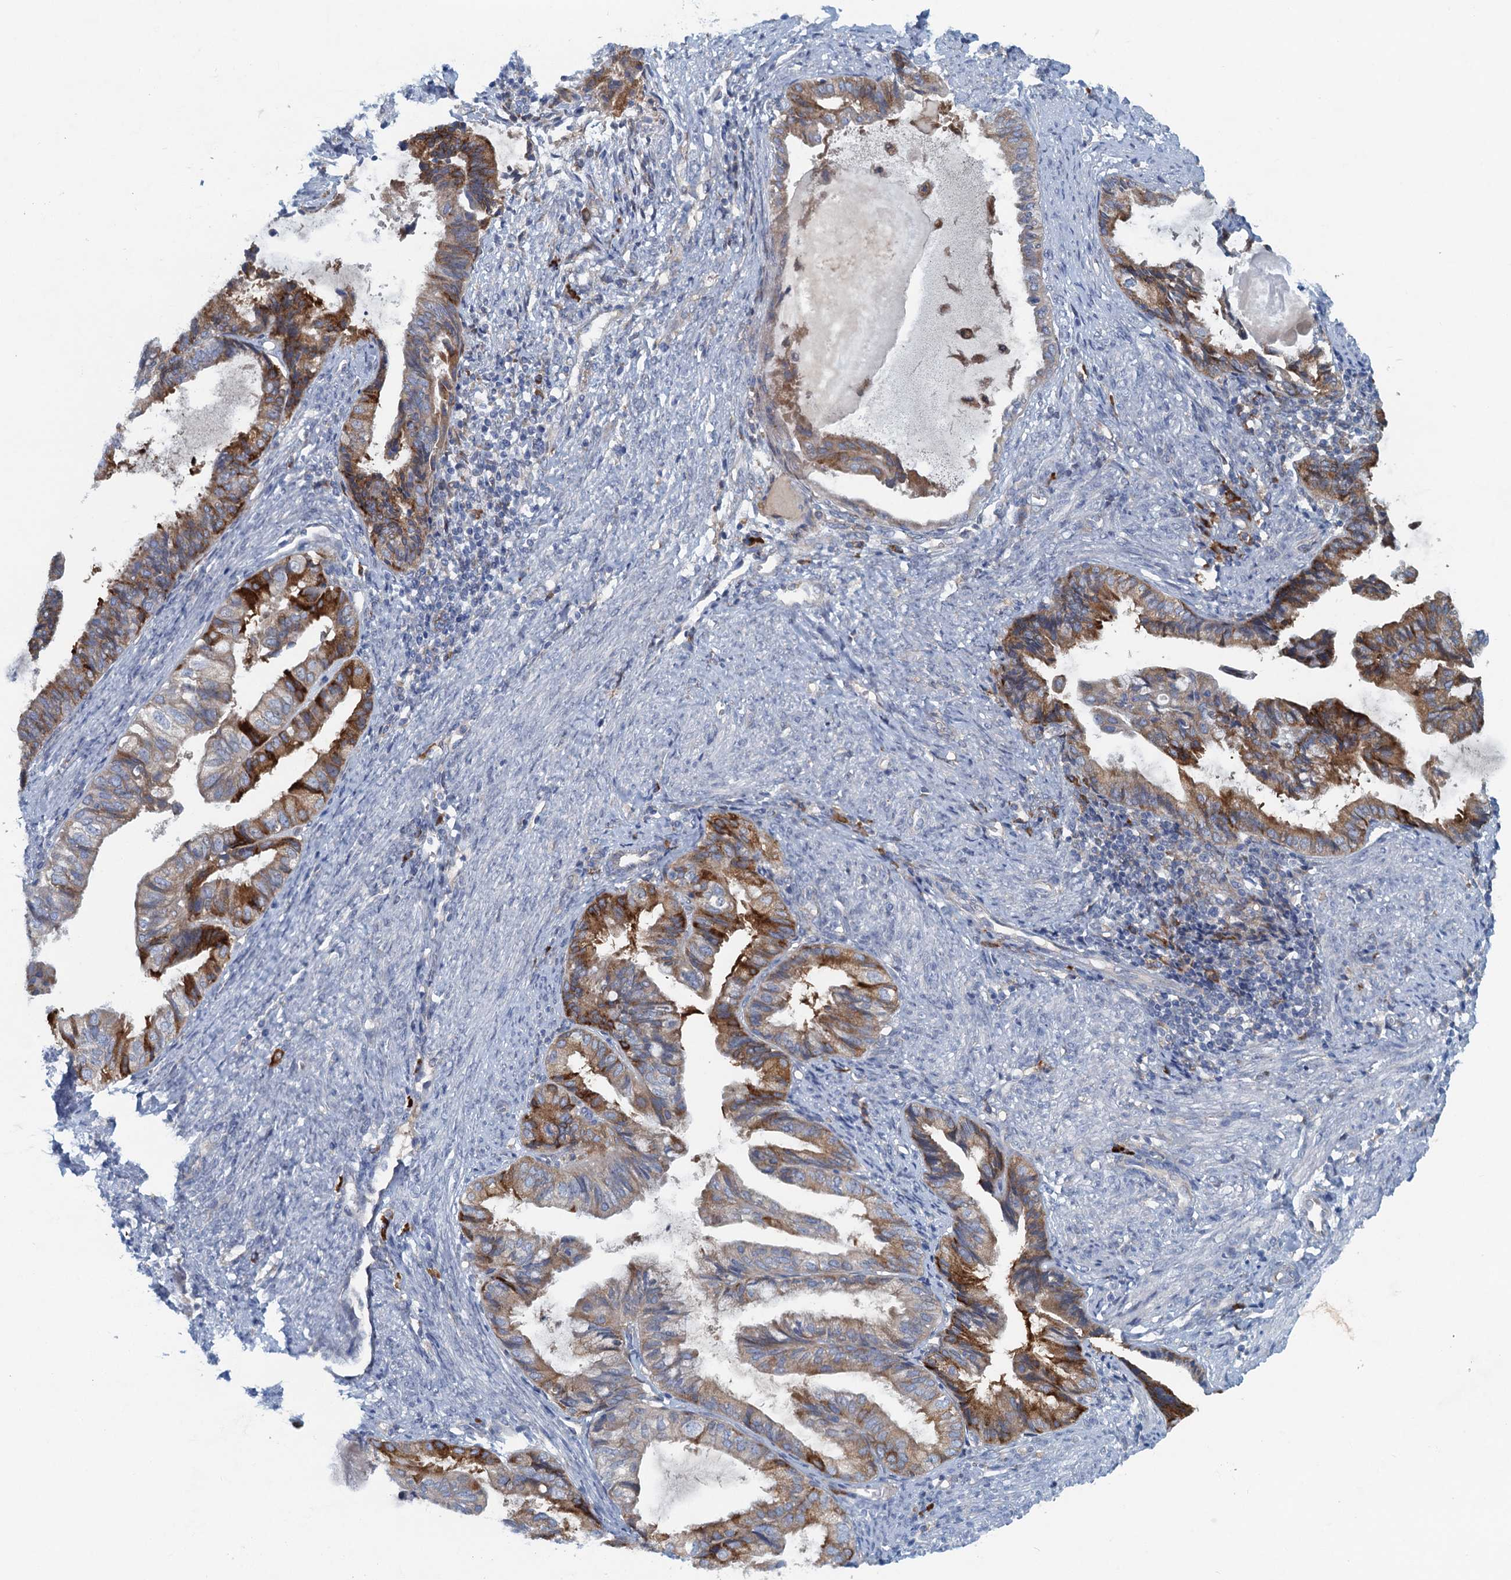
{"staining": {"intensity": "moderate", "quantity": ">75%", "location": "cytoplasmic/membranous"}, "tissue": "endometrial cancer", "cell_type": "Tumor cells", "image_type": "cancer", "snomed": [{"axis": "morphology", "description": "Adenocarcinoma, NOS"}, {"axis": "topography", "description": "Endometrium"}], "caption": "Adenocarcinoma (endometrial) stained for a protein exhibits moderate cytoplasmic/membranous positivity in tumor cells. (Brightfield microscopy of DAB IHC at high magnification).", "gene": "MYDGF", "patient": {"sex": "female", "age": 86}}